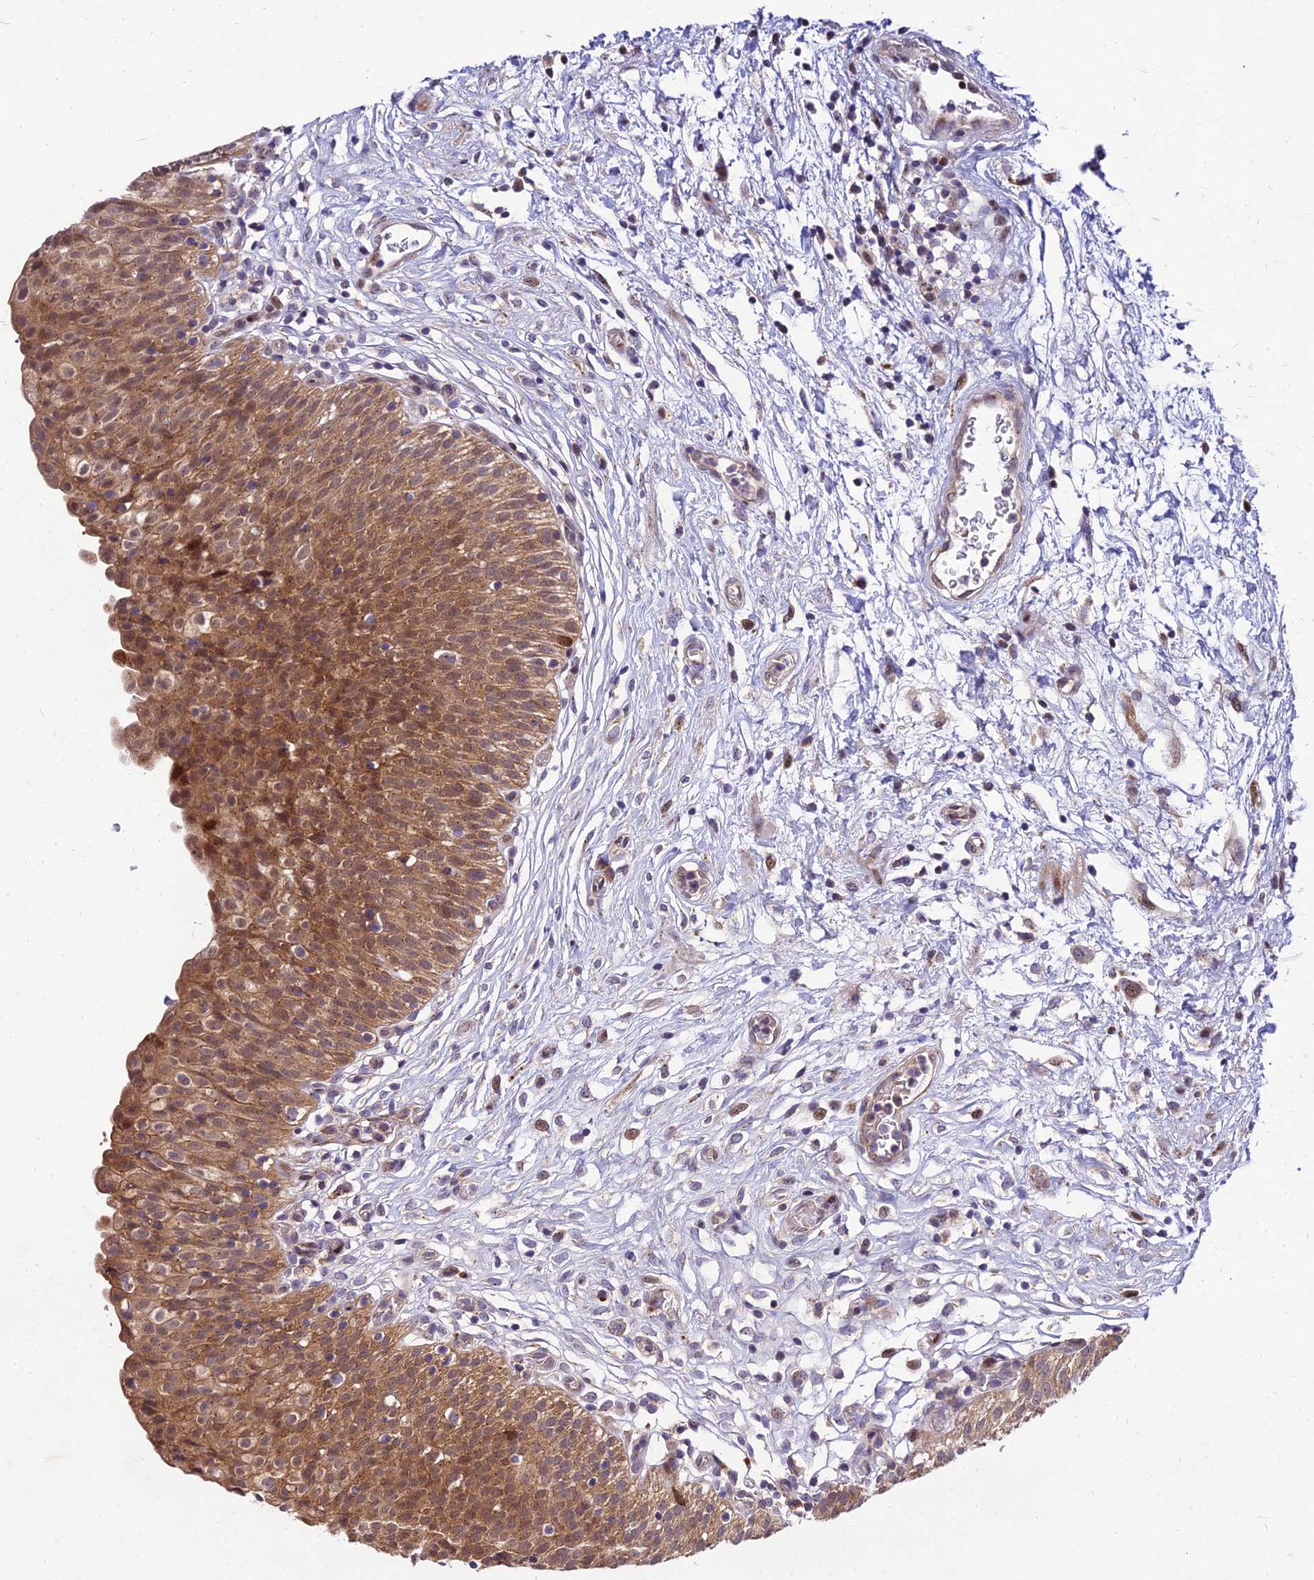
{"staining": {"intensity": "moderate", "quantity": ">75%", "location": "cytoplasmic/membranous,nuclear"}, "tissue": "urinary bladder", "cell_type": "Urothelial cells", "image_type": "normal", "snomed": [{"axis": "morphology", "description": "Normal tissue, NOS"}, {"axis": "topography", "description": "Urinary bladder"}], "caption": "A high-resolution histopathology image shows IHC staining of unremarkable urinary bladder, which displays moderate cytoplasmic/membranous,nuclear positivity in about >75% of urothelial cells.", "gene": "MKKS", "patient": {"sex": "male", "age": 55}}